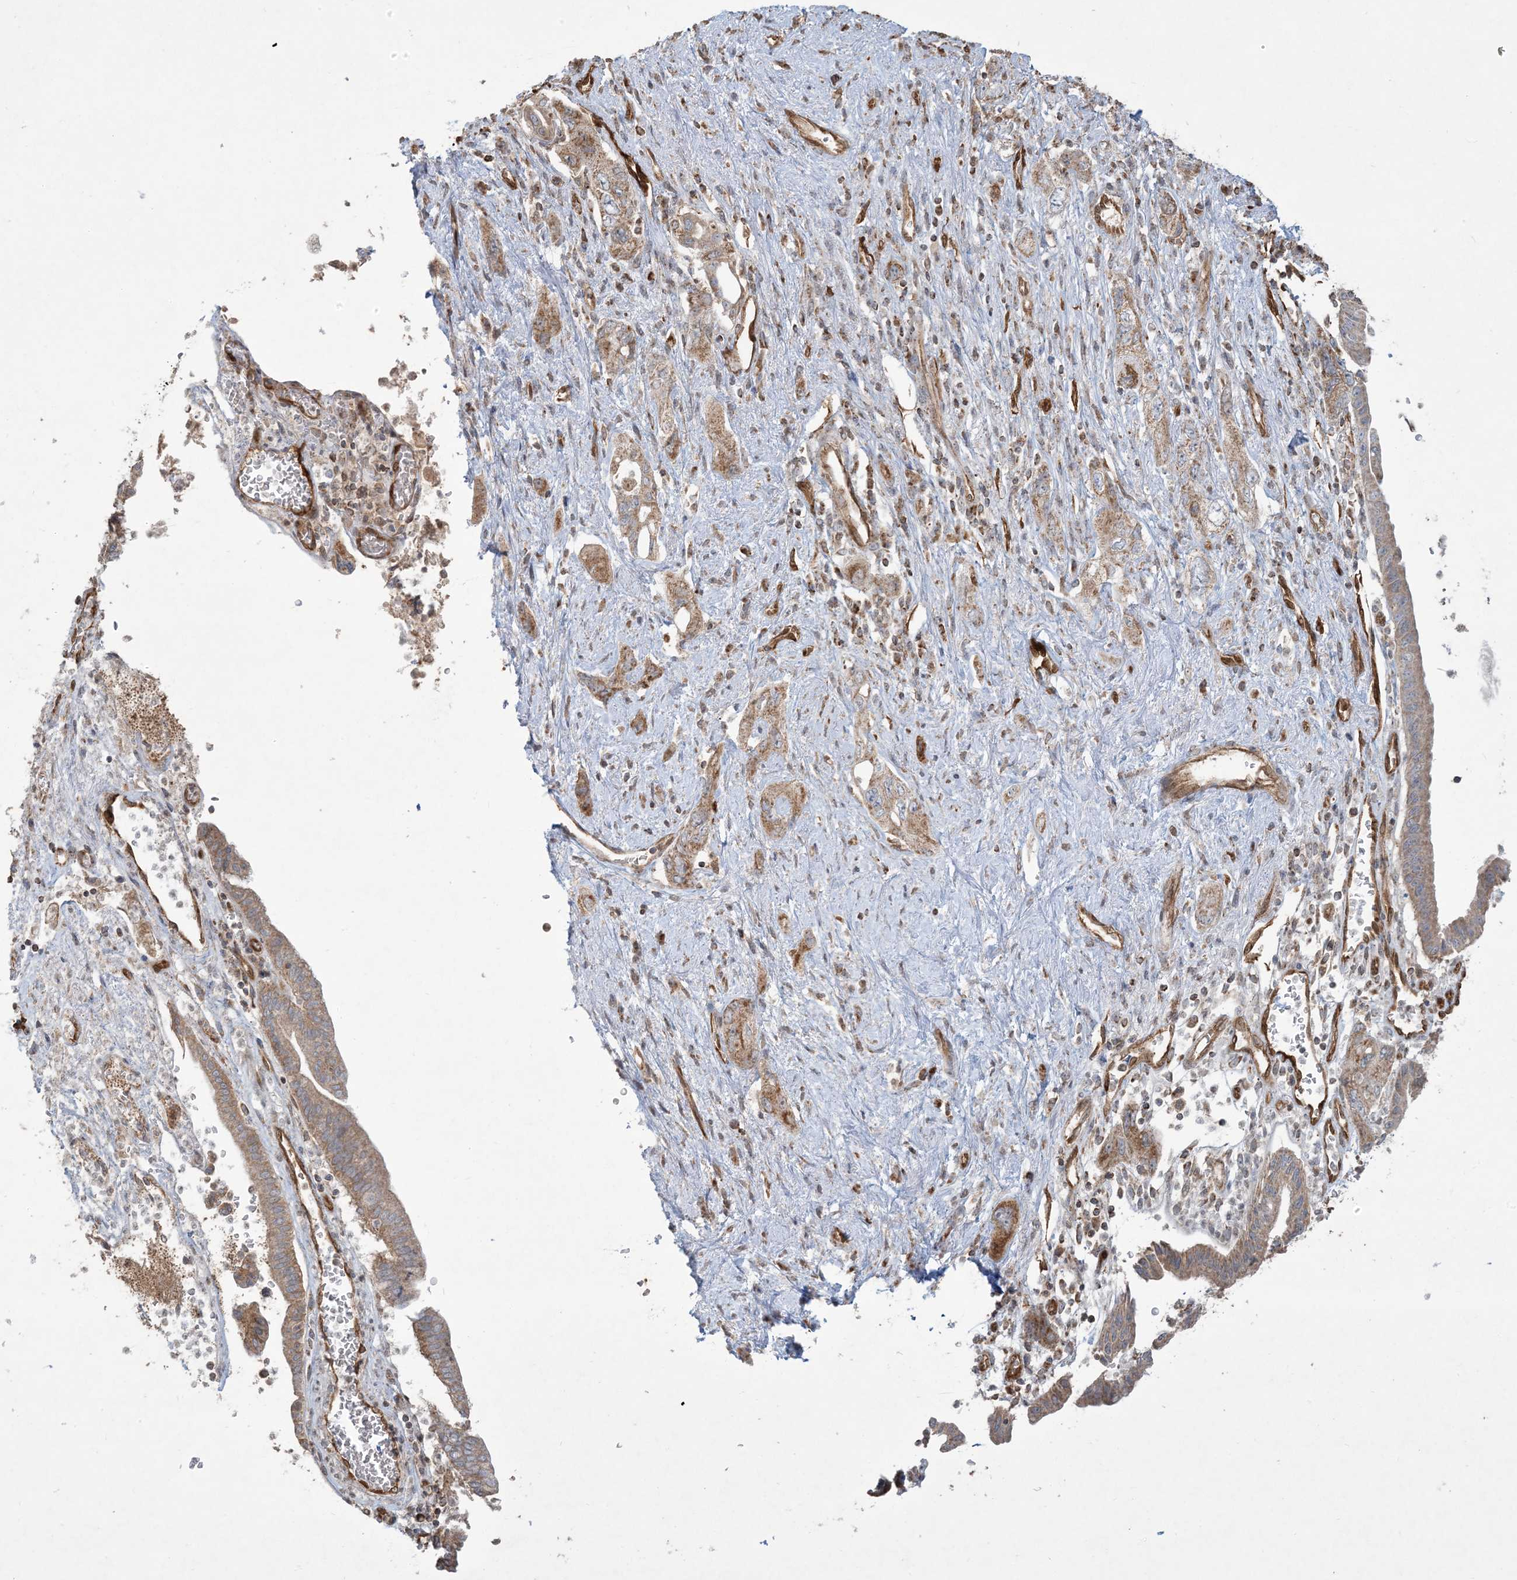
{"staining": {"intensity": "moderate", "quantity": ">75%", "location": "cytoplasmic/membranous"}, "tissue": "pancreatic cancer", "cell_type": "Tumor cells", "image_type": "cancer", "snomed": [{"axis": "morphology", "description": "Adenocarcinoma, NOS"}, {"axis": "topography", "description": "Pancreas"}], "caption": "Immunohistochemical staining of pancreatic cancer (adenocarcinoma) exhibits medium levels of moderate cytoplasmic/membranous protein staining in about >75% of tumor cells. (DAB (3,3'-diaminobenzidine) IHC, brown staining for protein, blue staining for nuclei).", "gene": "PPM1F", "patient": {"sex": "female", "age": 73}}